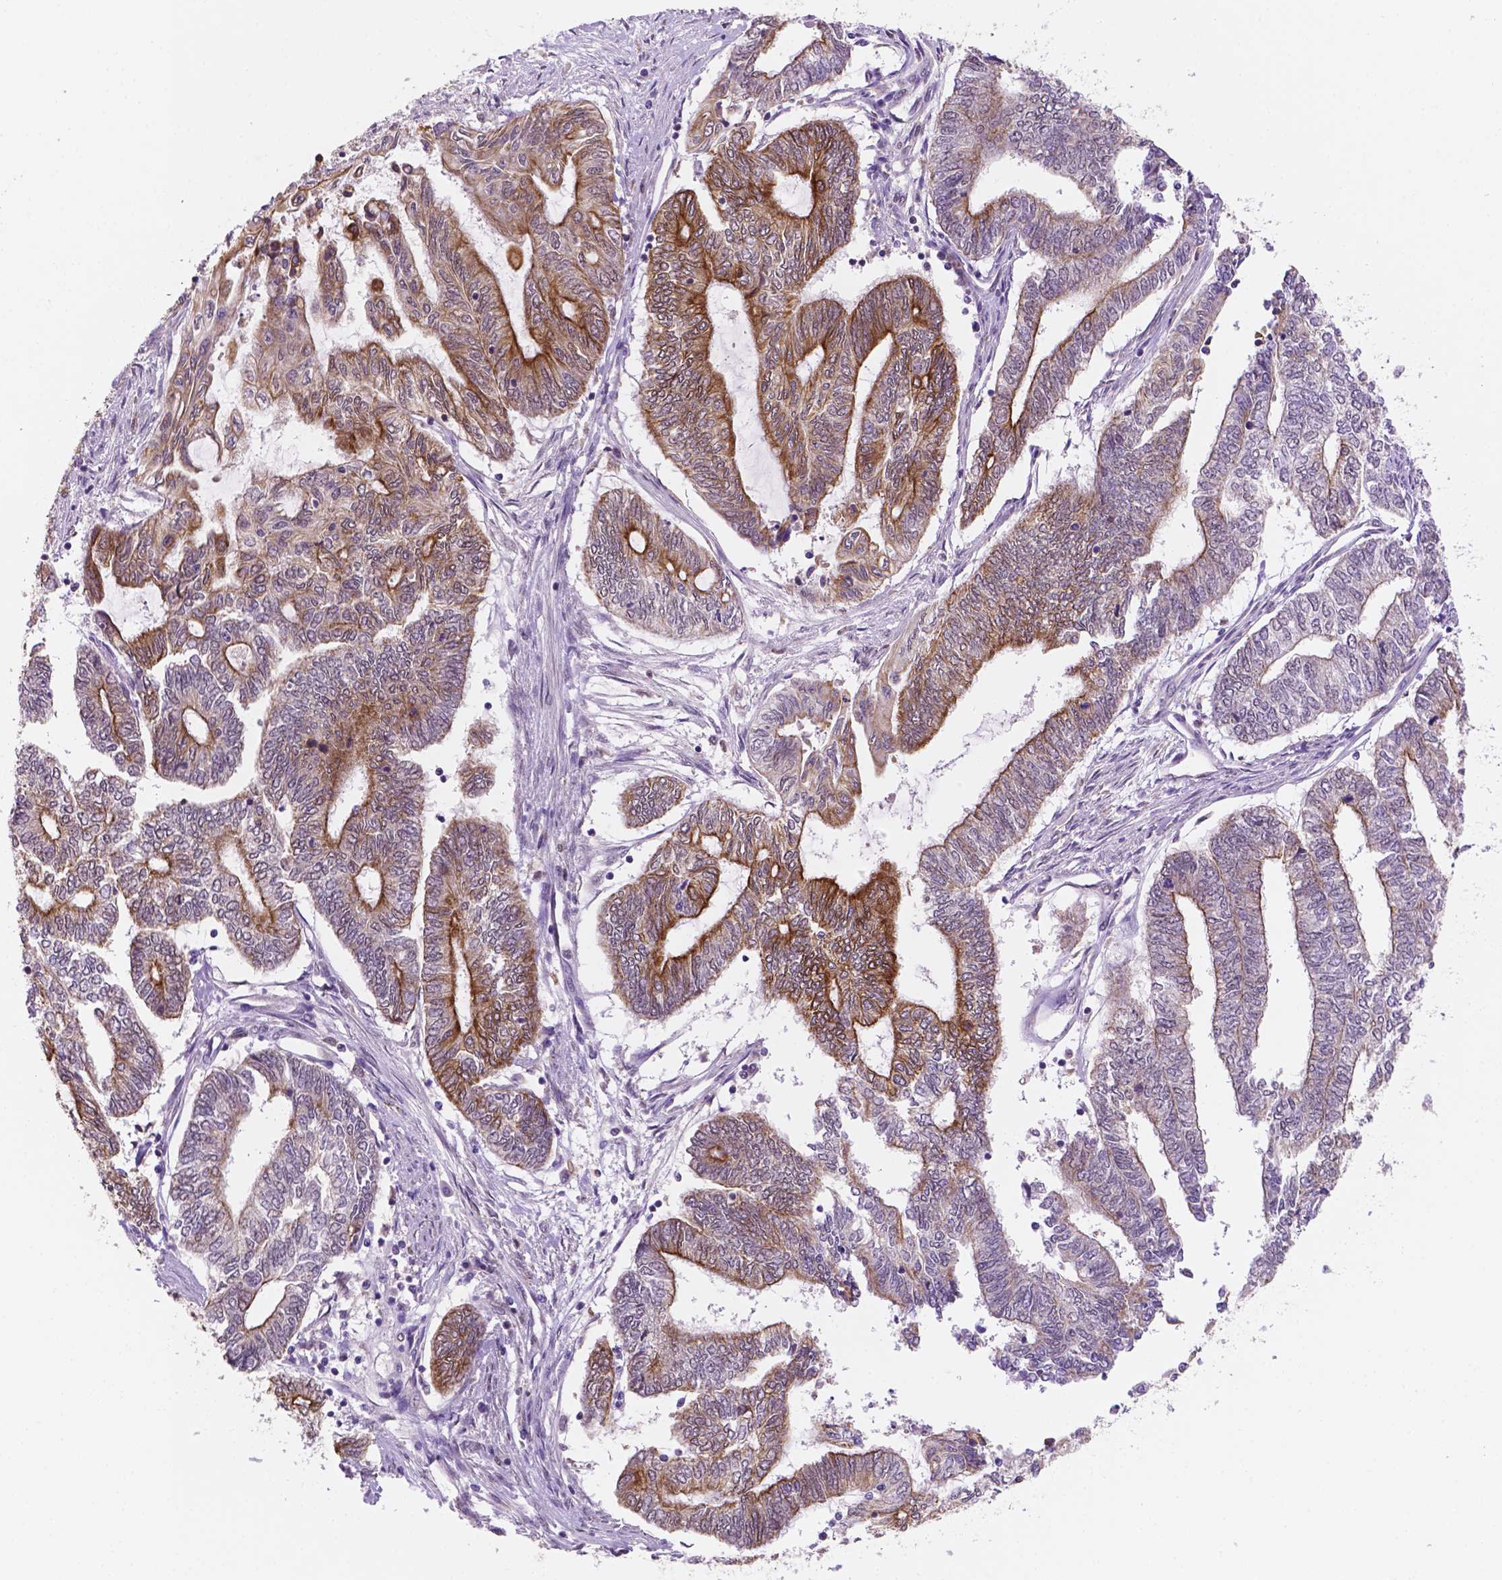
{"staining": {"intensity": "strong", "quantity": ">75%", "location": "cytoplasmic/membranous"}, "tissue": "endometrial cancer", "cell_type": "Tumor cells", "image_type": "cancer", "snomed": [{"axis": "morphology", "description": "Adenocarcinoma, NOS"}, {"axis": "topography", "description": "Uterus"}, {"axis": "topography", "description": "Endometrium"}], "caption": "This is an image of immunohistochemistry (IHC) staining of endometrial cancer (adenocarcinoma), which shows strong expression in the cytoplasmic/membranous of tumor cells.", "gene": "SHLD3", "patient": {"sex": "female", "age": 70}}